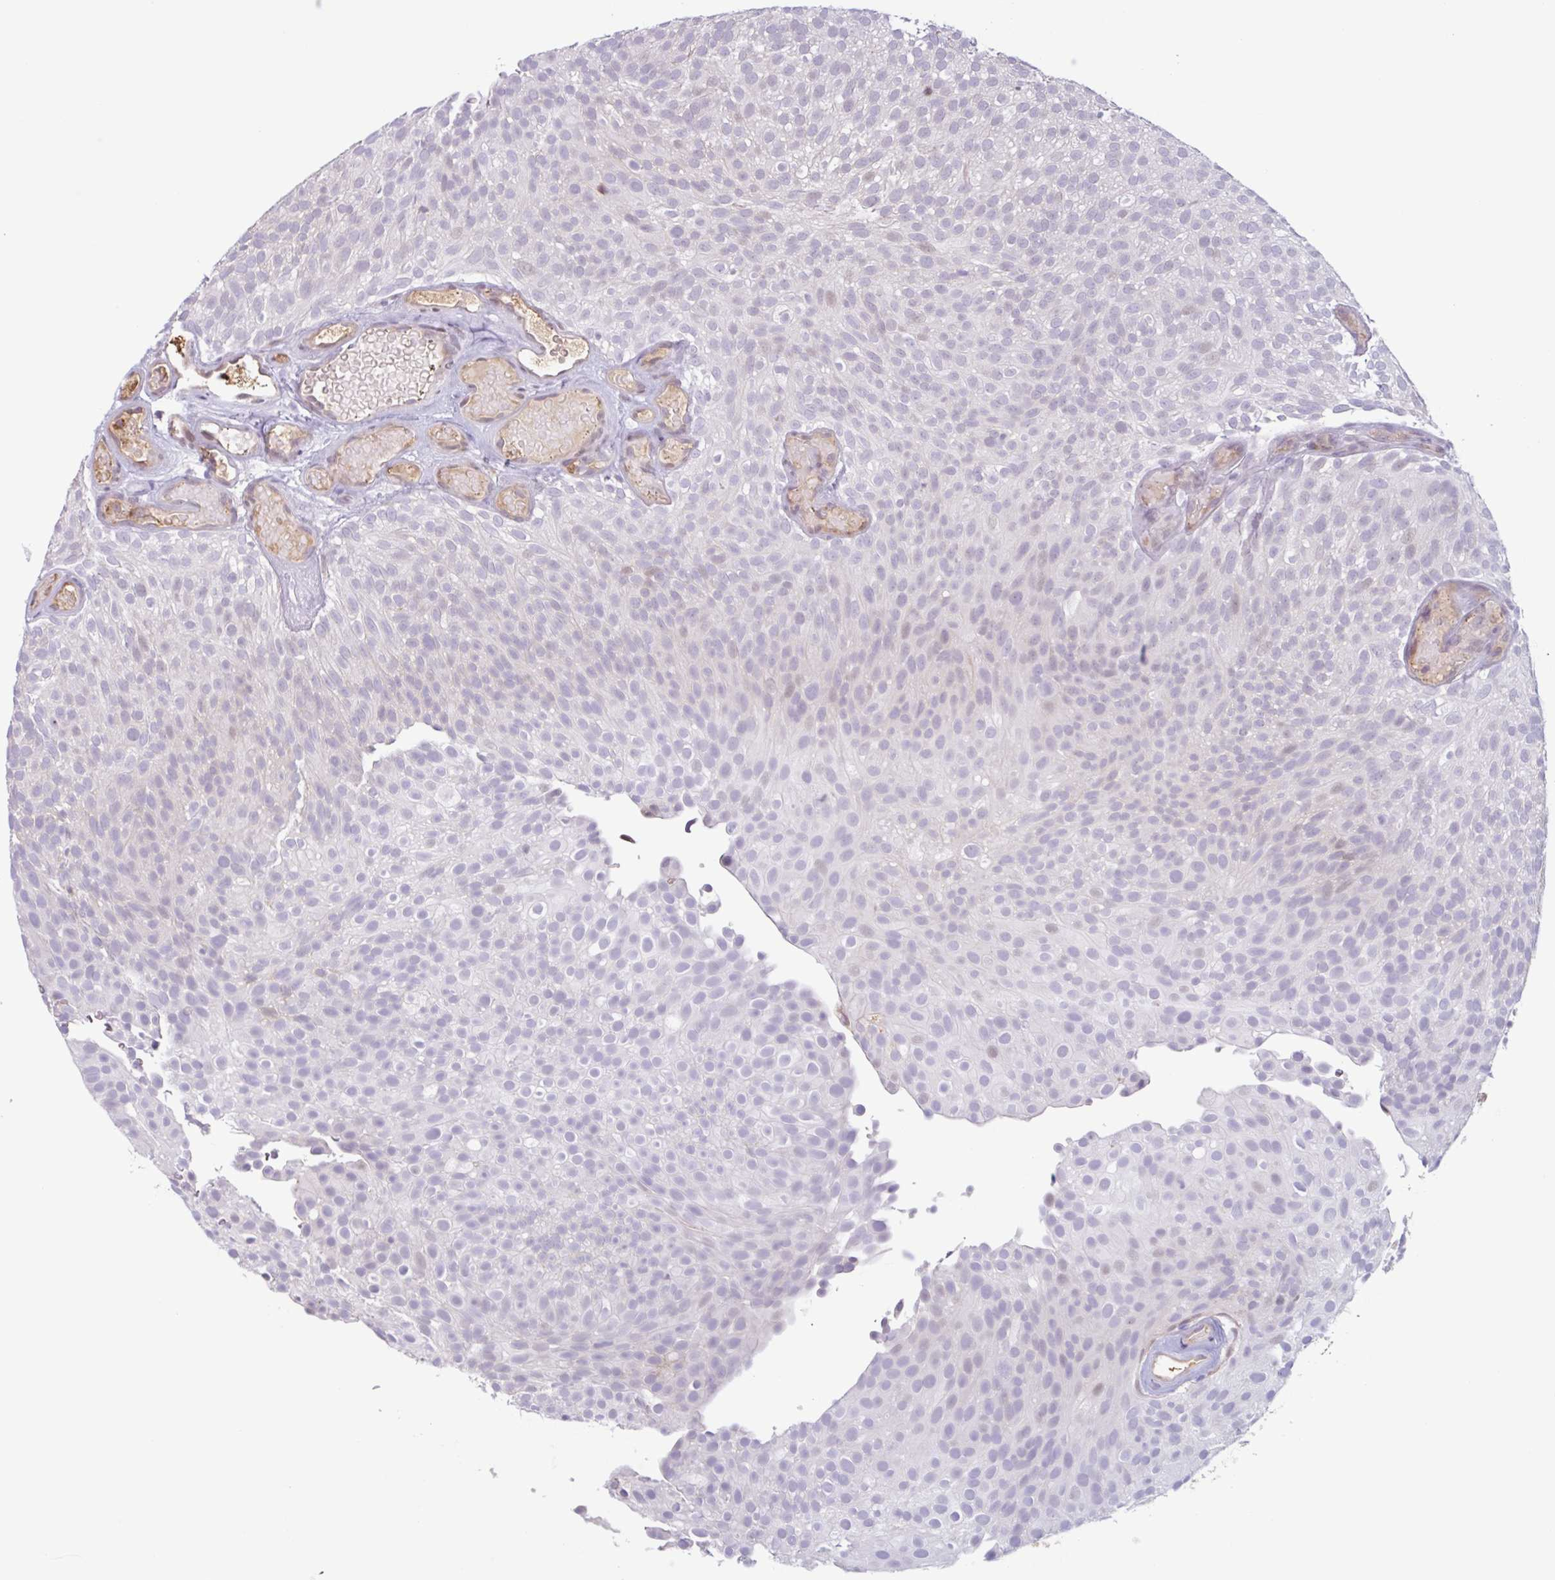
{"staining": {"intensity": "weak", "quantity": "<25%", "location": "nuclear"}, "tissue": "urothelial cancer", "cell_type": "Tumor cells", "image_type": "cancer", "snomed": [{"axis": "morphology", "description": "Urothelial carcinoma, Low grade"}, {"axis": "topography", "description": "Urinary bladder"}], "caption": "The histopathology image displays no significant staining in tumor cells of low-grade urothelial carcinoma. (Stains: DAB (3,3'-diaminobenzidine) immunohistochemistry (IHC) with hematoxylin counter stain, Microscopy: brightfield microscopy at high magnification).", "gene": "TAF1D", "patient": {"sex": "male", "age": 78}}